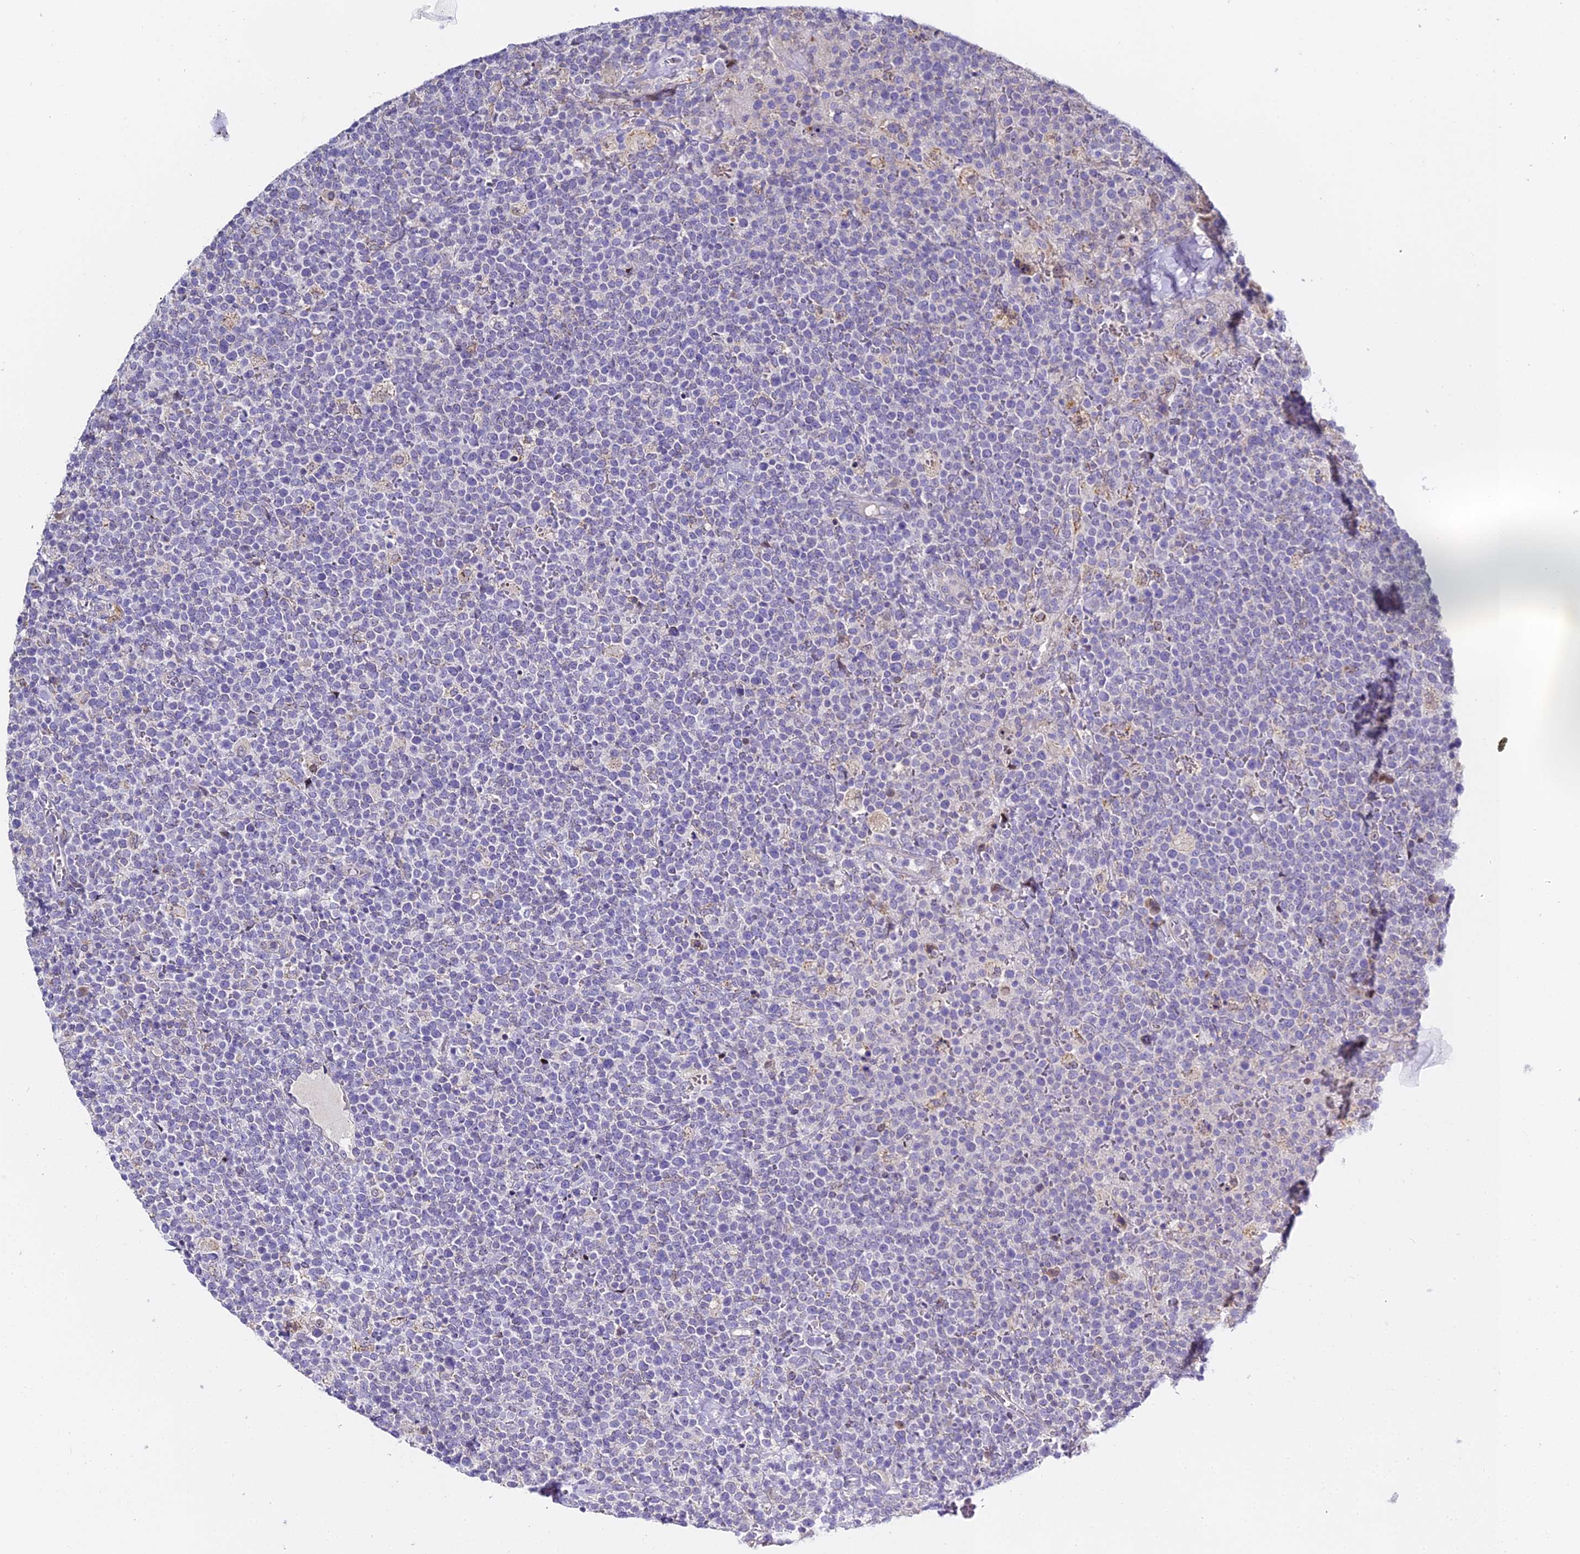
{"staining": {"intensity": "negative", "quantity": "none", "location": "none"}, "tissue": "lymphoma", "cell_type": "Tumor cells", "image_type": "cancer", "snomed": [{"axis": "morphology", "description": "Malignant lymphoma, non-Hodgkin's type, High grade"}, {"axis": "topography", "description": "Lymph node"}], "caption": "Tumor cells are negative for protein expression in human malignant lymphoma, non-Hodgkin's type (high-grade).", "gene": "SERP1", "patient": {"sex": "male", "age": 61}}